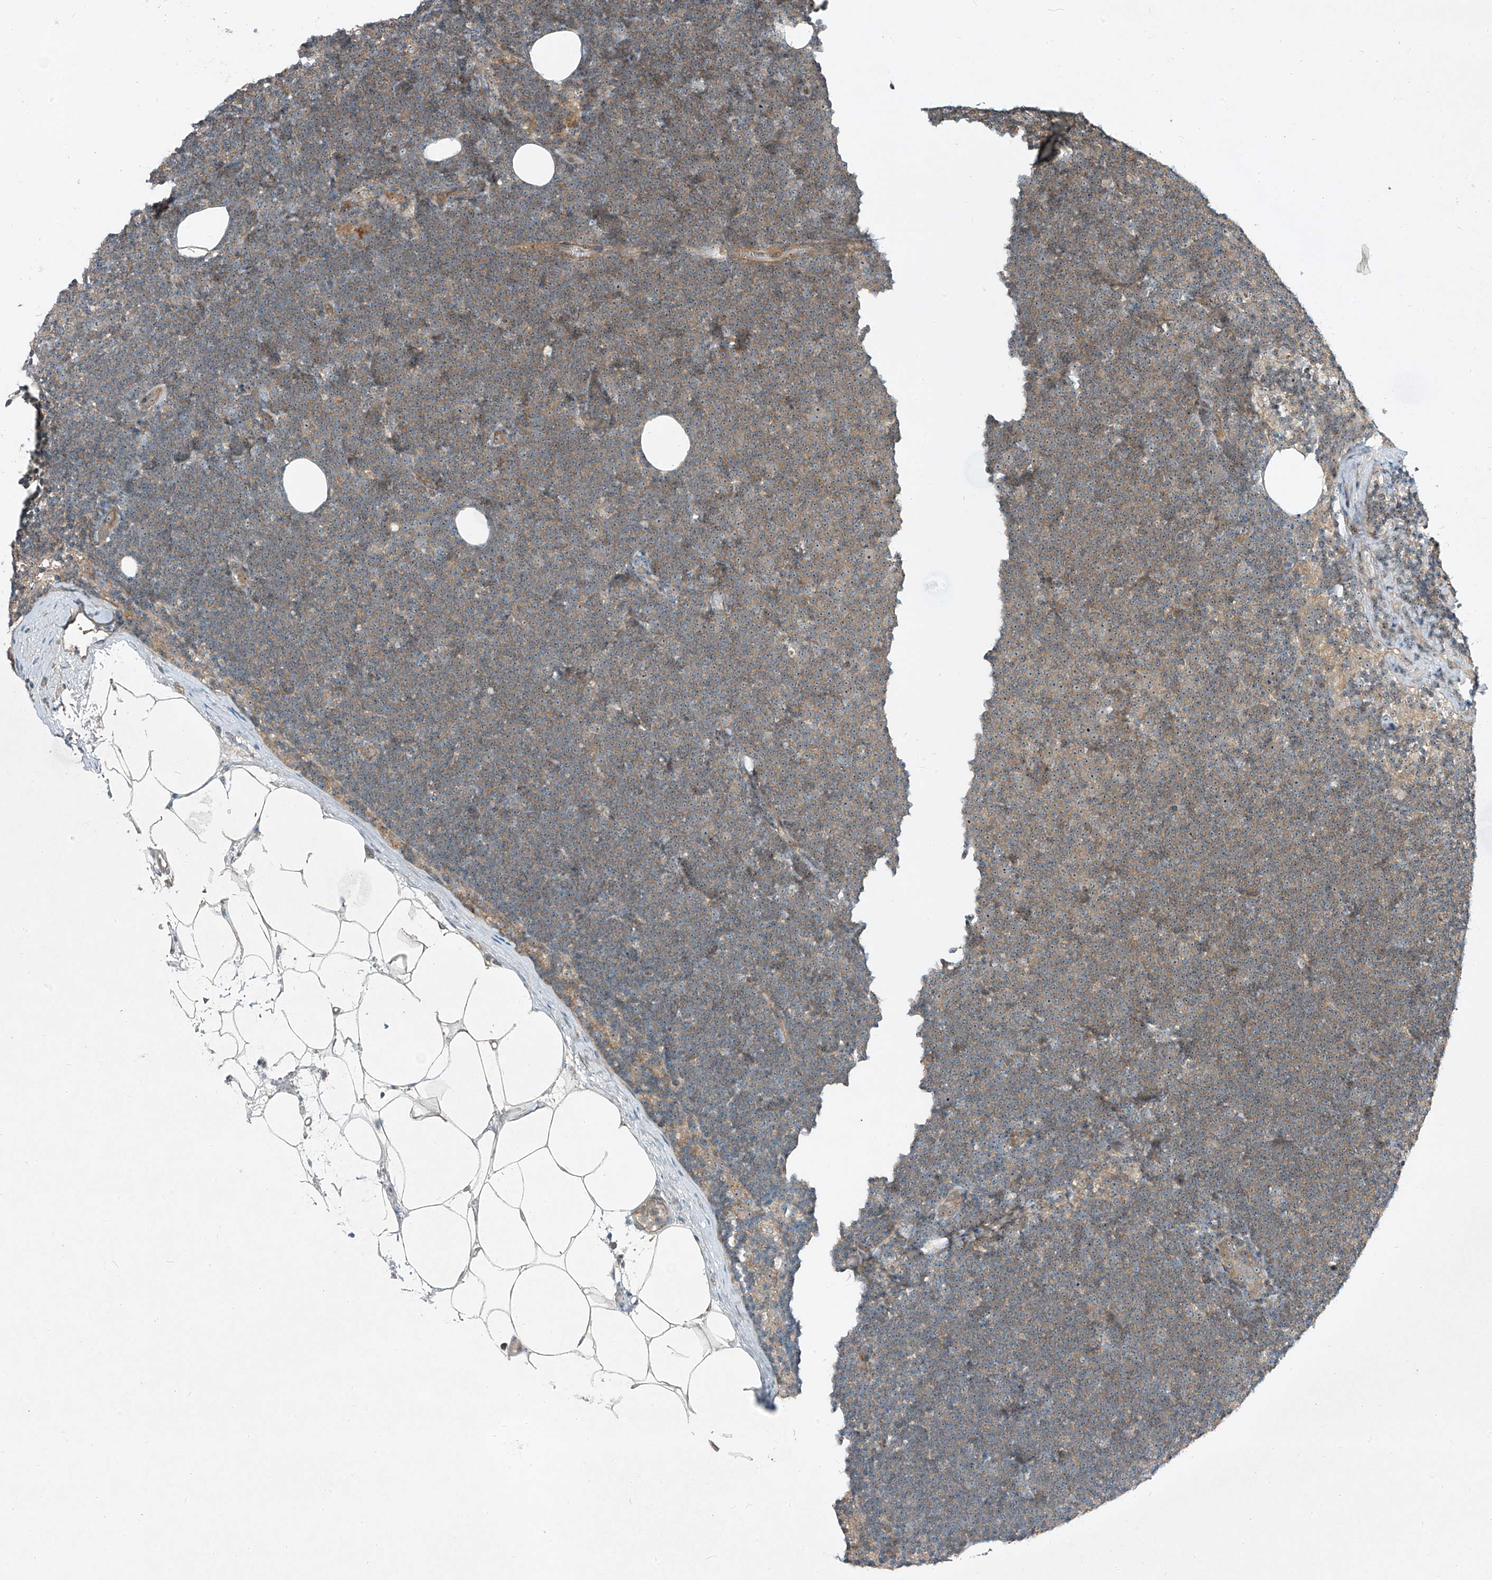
{"staining": {"intensity": "weak", "quantity": "25%-75%", "location": "cytoplasmic/membranous,nuclear"}, "tissue": "lymphoma", "cell_type": "Tumor cells", "image_type": "cancer", "snomed": [{"axis": "morphology", "description": "Malignant lymphoma, non-Hodgkin's type, Low grade"}, {"axis": "topography", "description": "Lymph node"}], "caption": "IHC of human malignant lymphoma, non-Hodgkin's type (low-grade) displays low levels of weak cytoplasmic/membranous and nuclear expression in approximately 25%-75% of tumor cells.", "gene": "PPCS", "patient": {"sex": "female", "age": 53}}